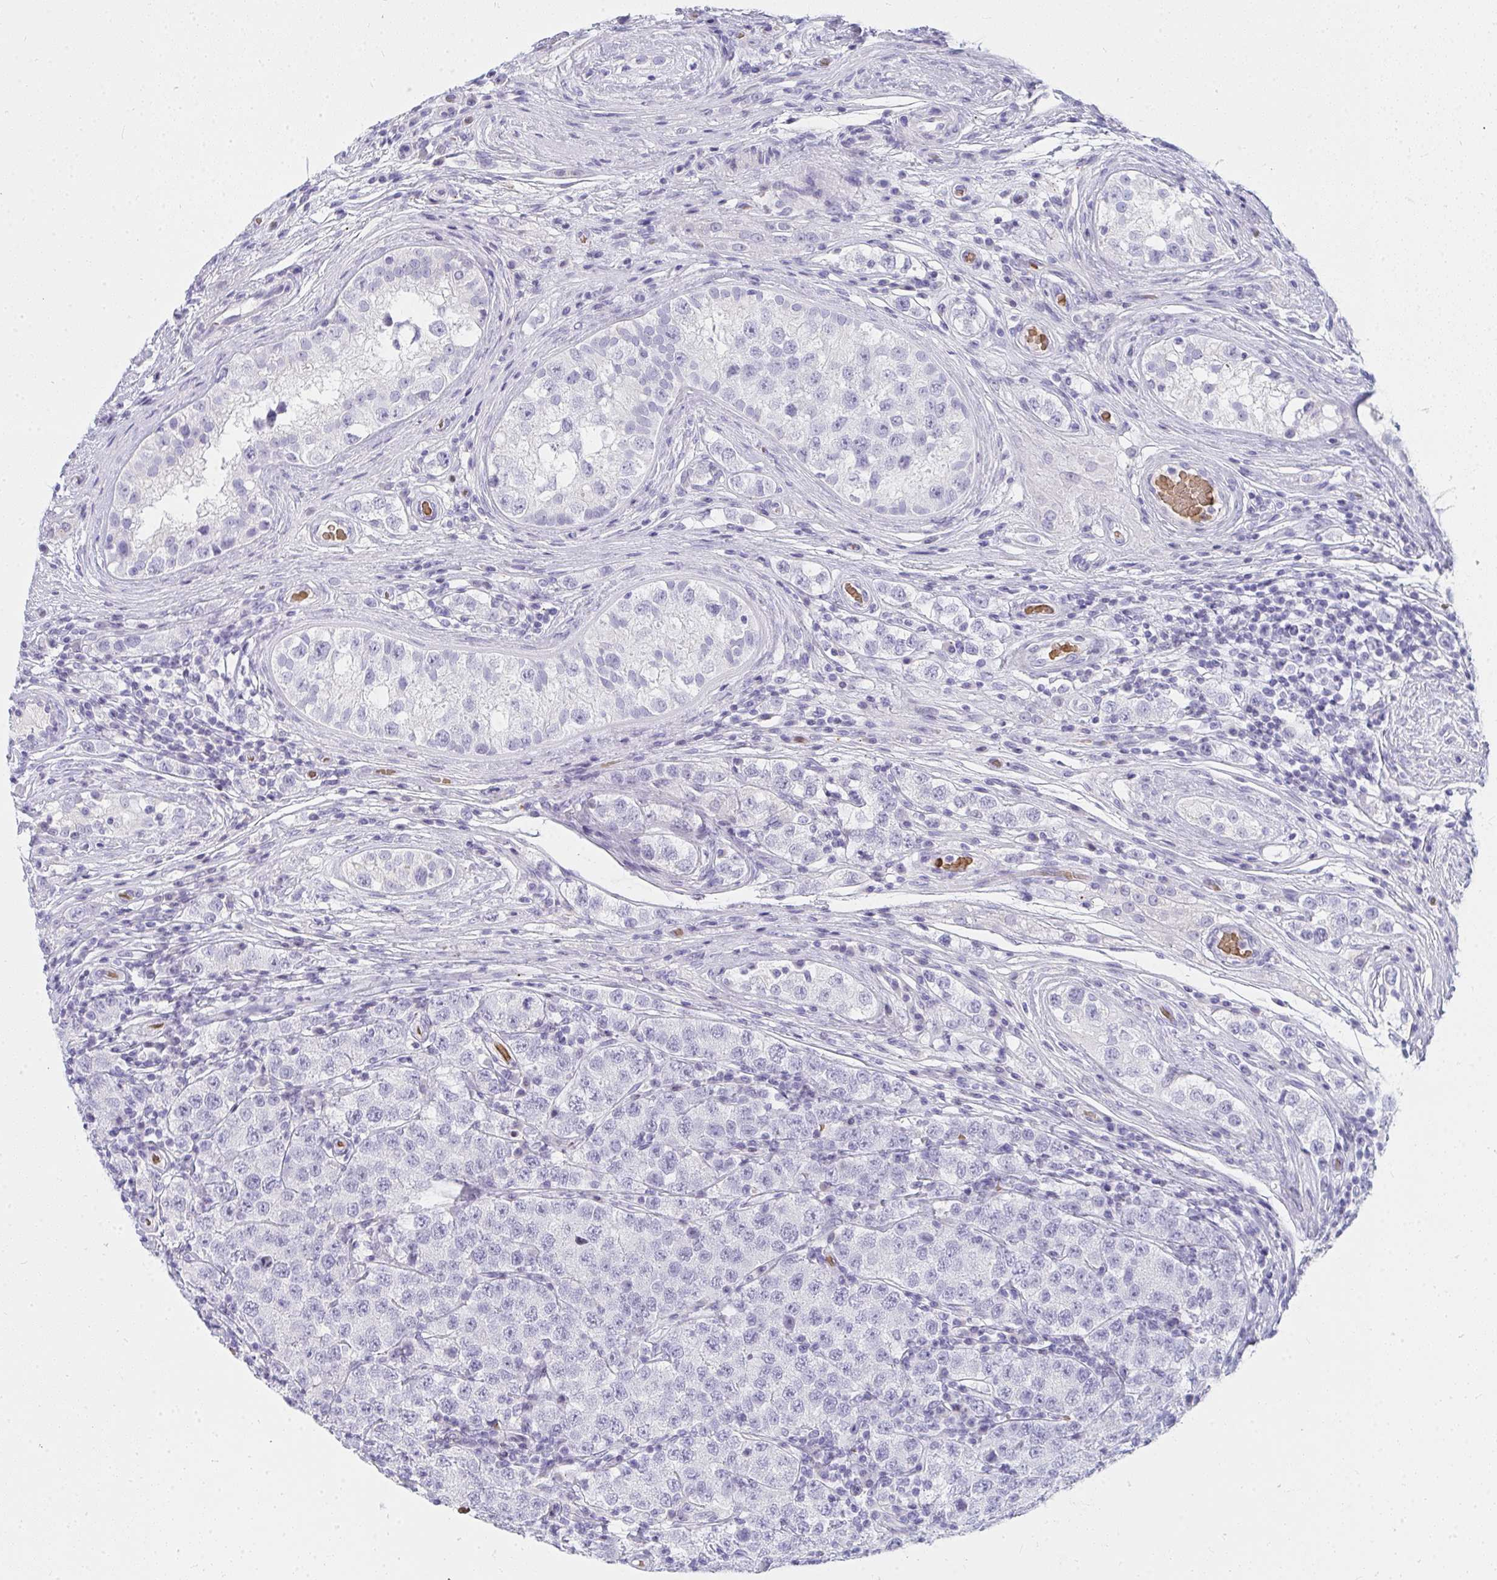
{"staining": {"intensity": "negative", "quantity": "none", "location": "none"}, "tissue": "testis cancer", "cell_type": "Tumor cells", "image_type": "cancer", "snomed": [{"axis": "morphology", "description": "Seminoma, NOS"}, {"axis": "topography", "description": "Testis"}], "caption": "Testis seminoma stained for a protein using immunohistochemistry displays no positivity tumor cells.", "gene": "ZNF182", "patient": {"sex": "male", "age": 34}}